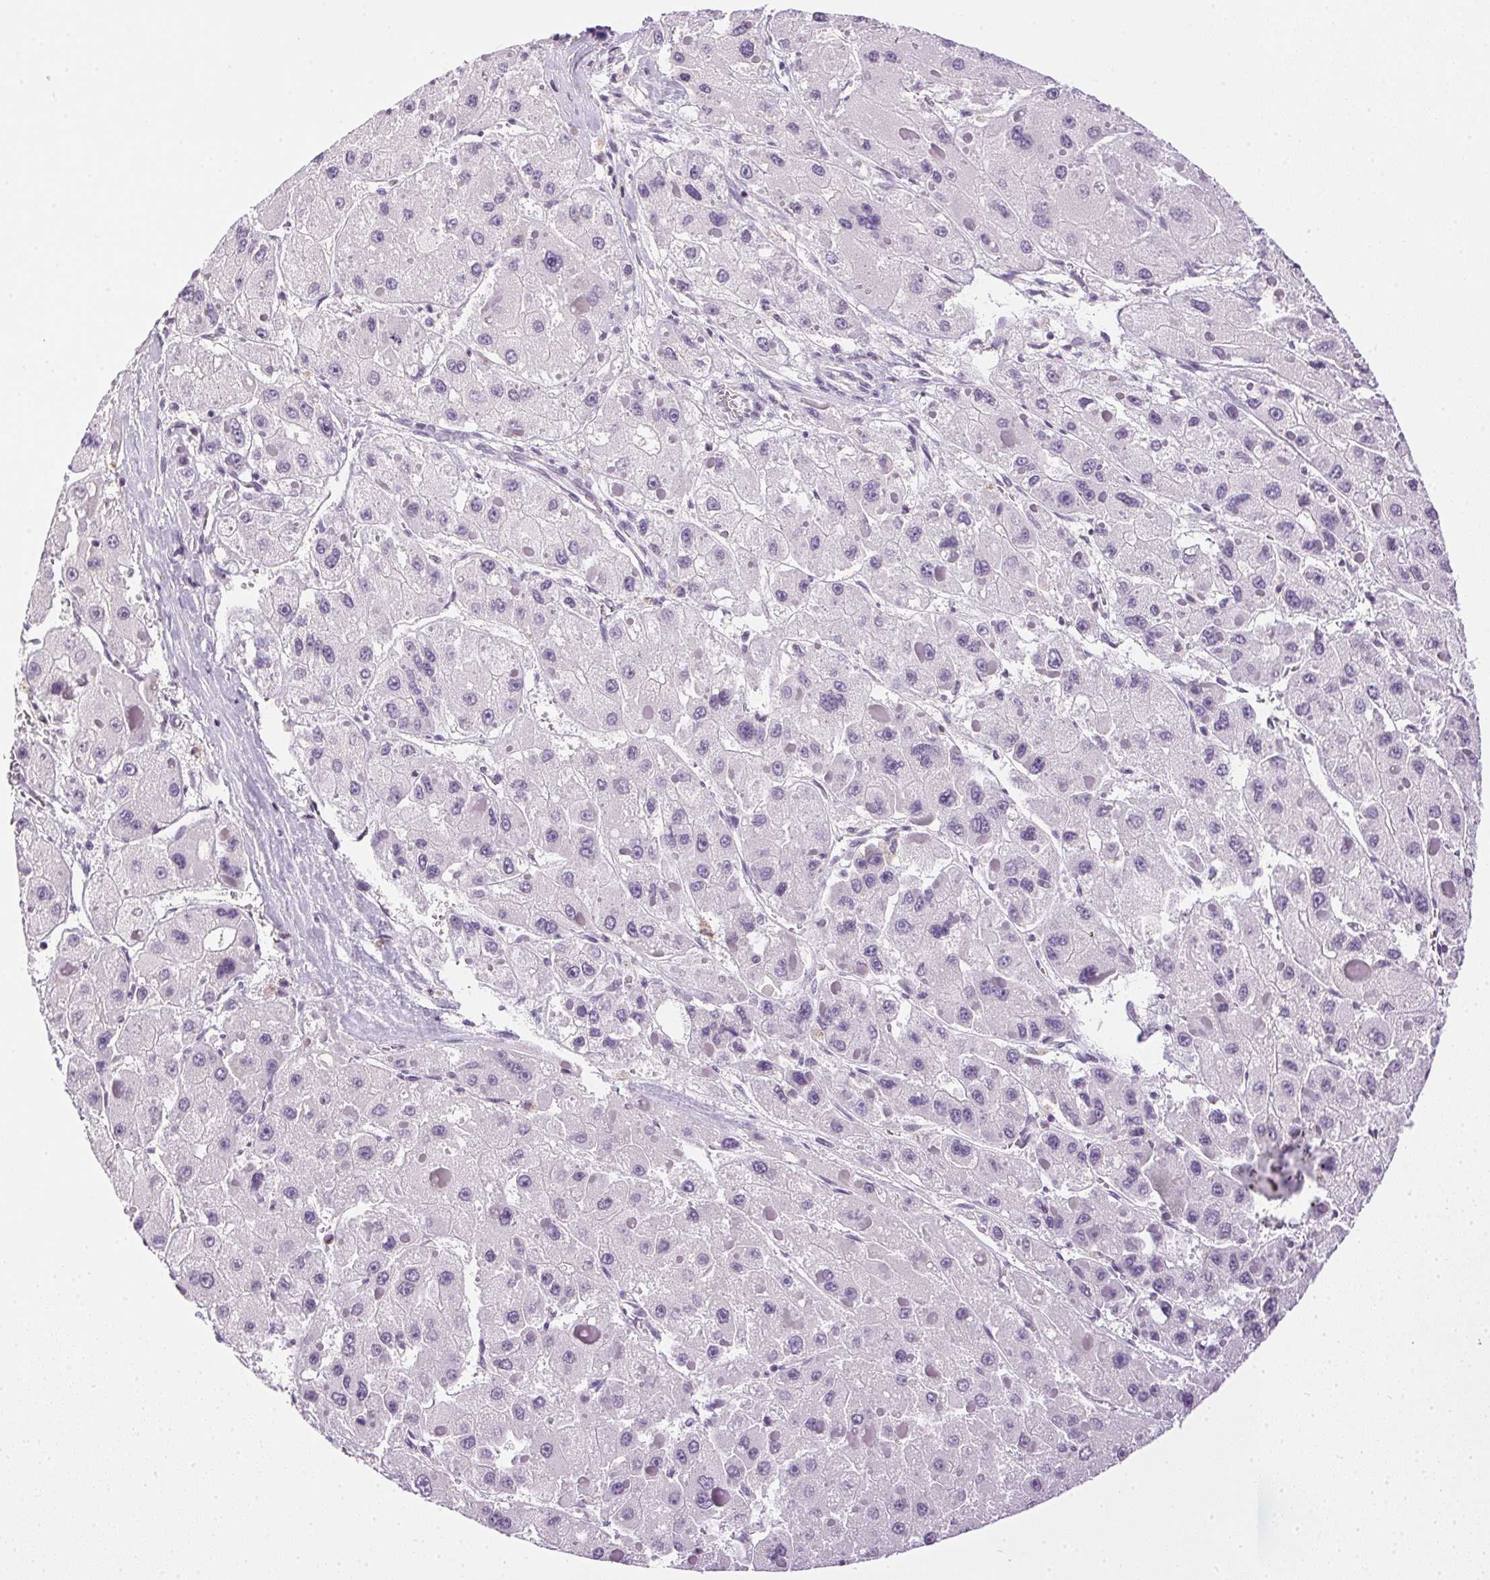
{"staining": {"intensity": "negative", "quantity": "none", "location": "none"}, "tissue": "liver cancer", "cell_type": "Tumor cells", "image_type": "cancer", "snomed": [{"axis": "morphology", "description": "Carcinoma, Hepatocellular, NOS"}, {"axis": "topography", "description": "Liver"}], "caption": "Human liver cancer stained for a protein using IHC displays no expression in tumor cells.", "gene": "PRL", "patient": {"sex": "female", "age": 73}}